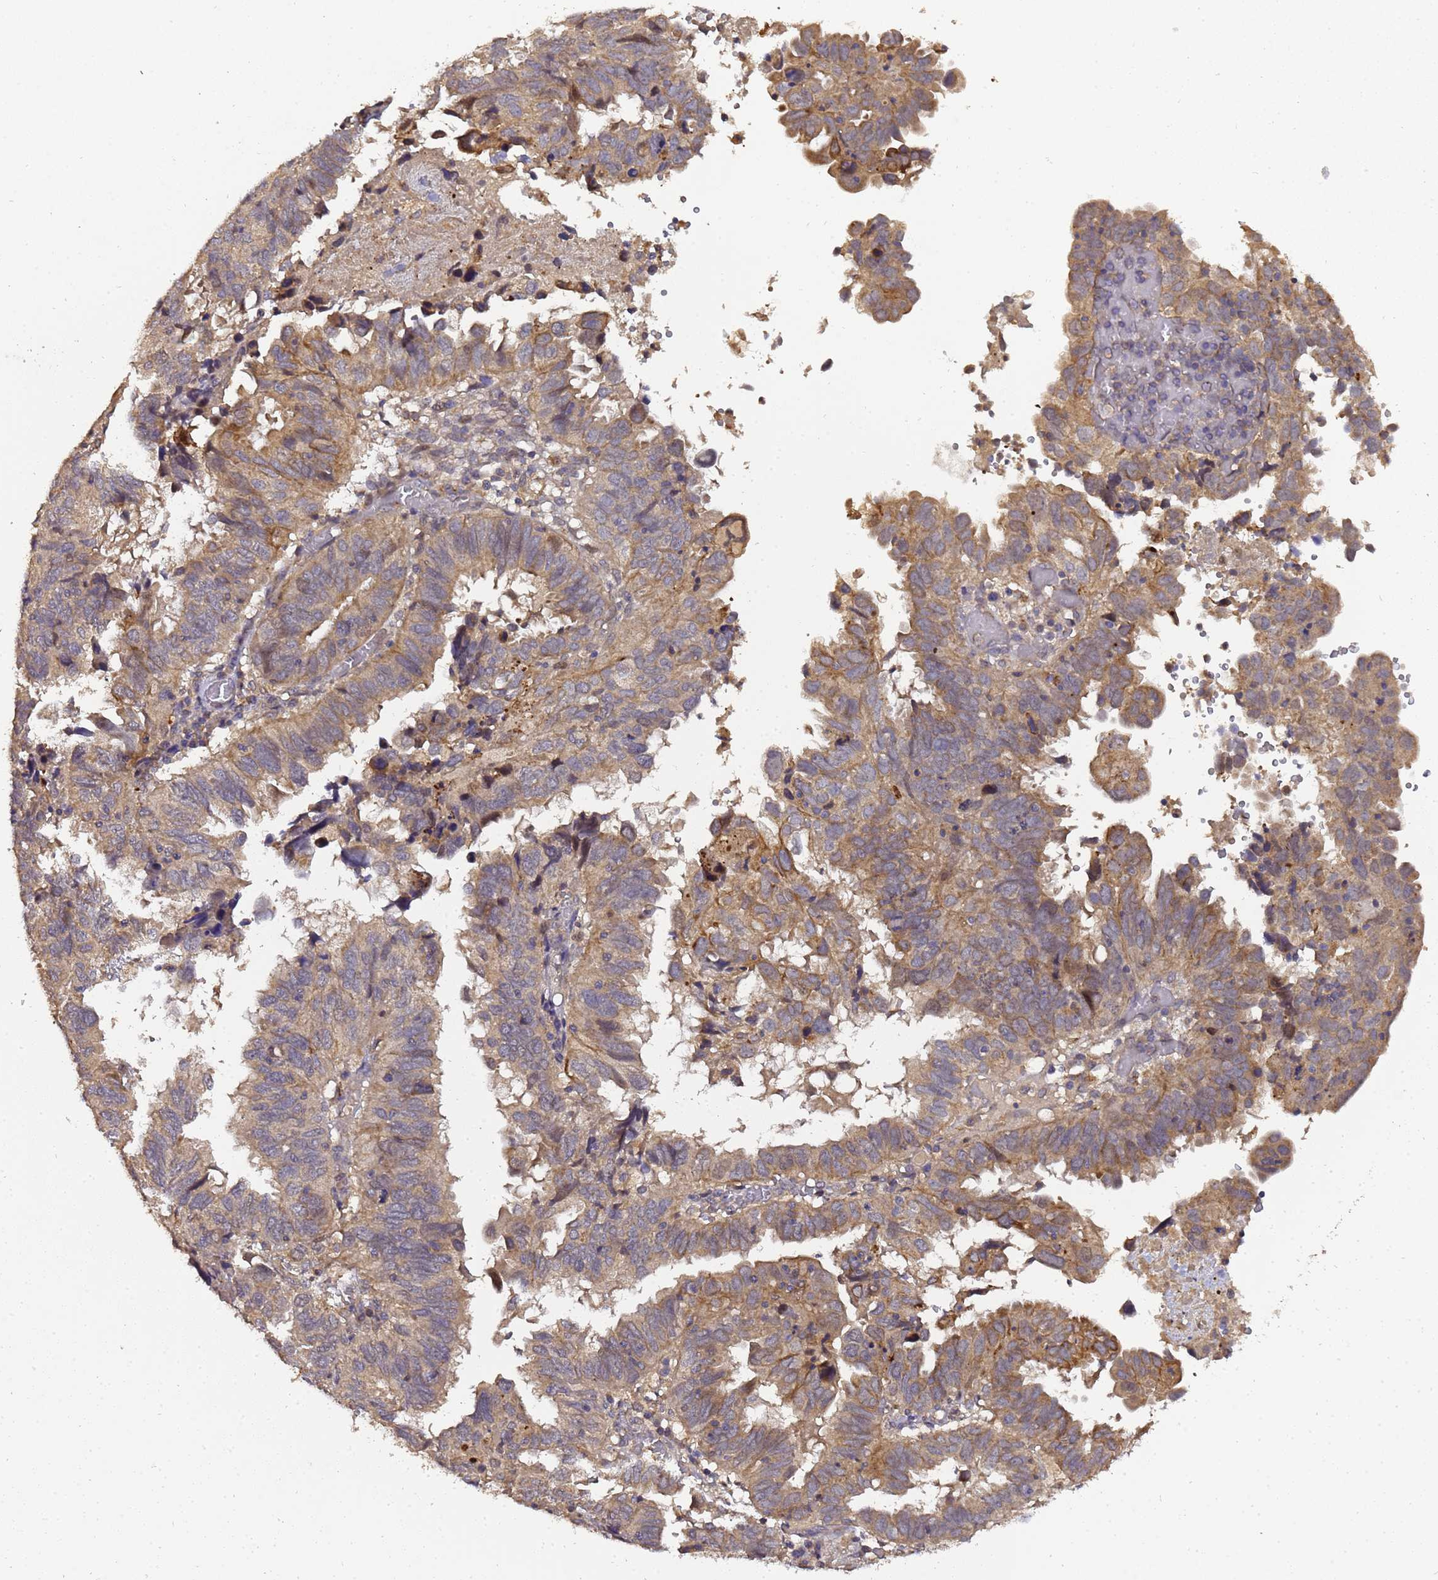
{"staining": {"intensity": "moderate", "quantity": "25%-75%", "location": "cytoplasmic/membranous"}, "tissue": "endometrial cancer", "cell_type": "Tumor cells", "image_type": "cancer", "snomed": [{"axis": "morphology", "description": "Adenocarcinoma, NOS"}, {"axis": "topography", "description": "Uterus"}], "caption": "Endometrial adenocarcinoma stained with a protein marker exhibits moderate staining in tumor cells.", "gene": "LGI4", "patient": {"sex": "female", "age": 77}}